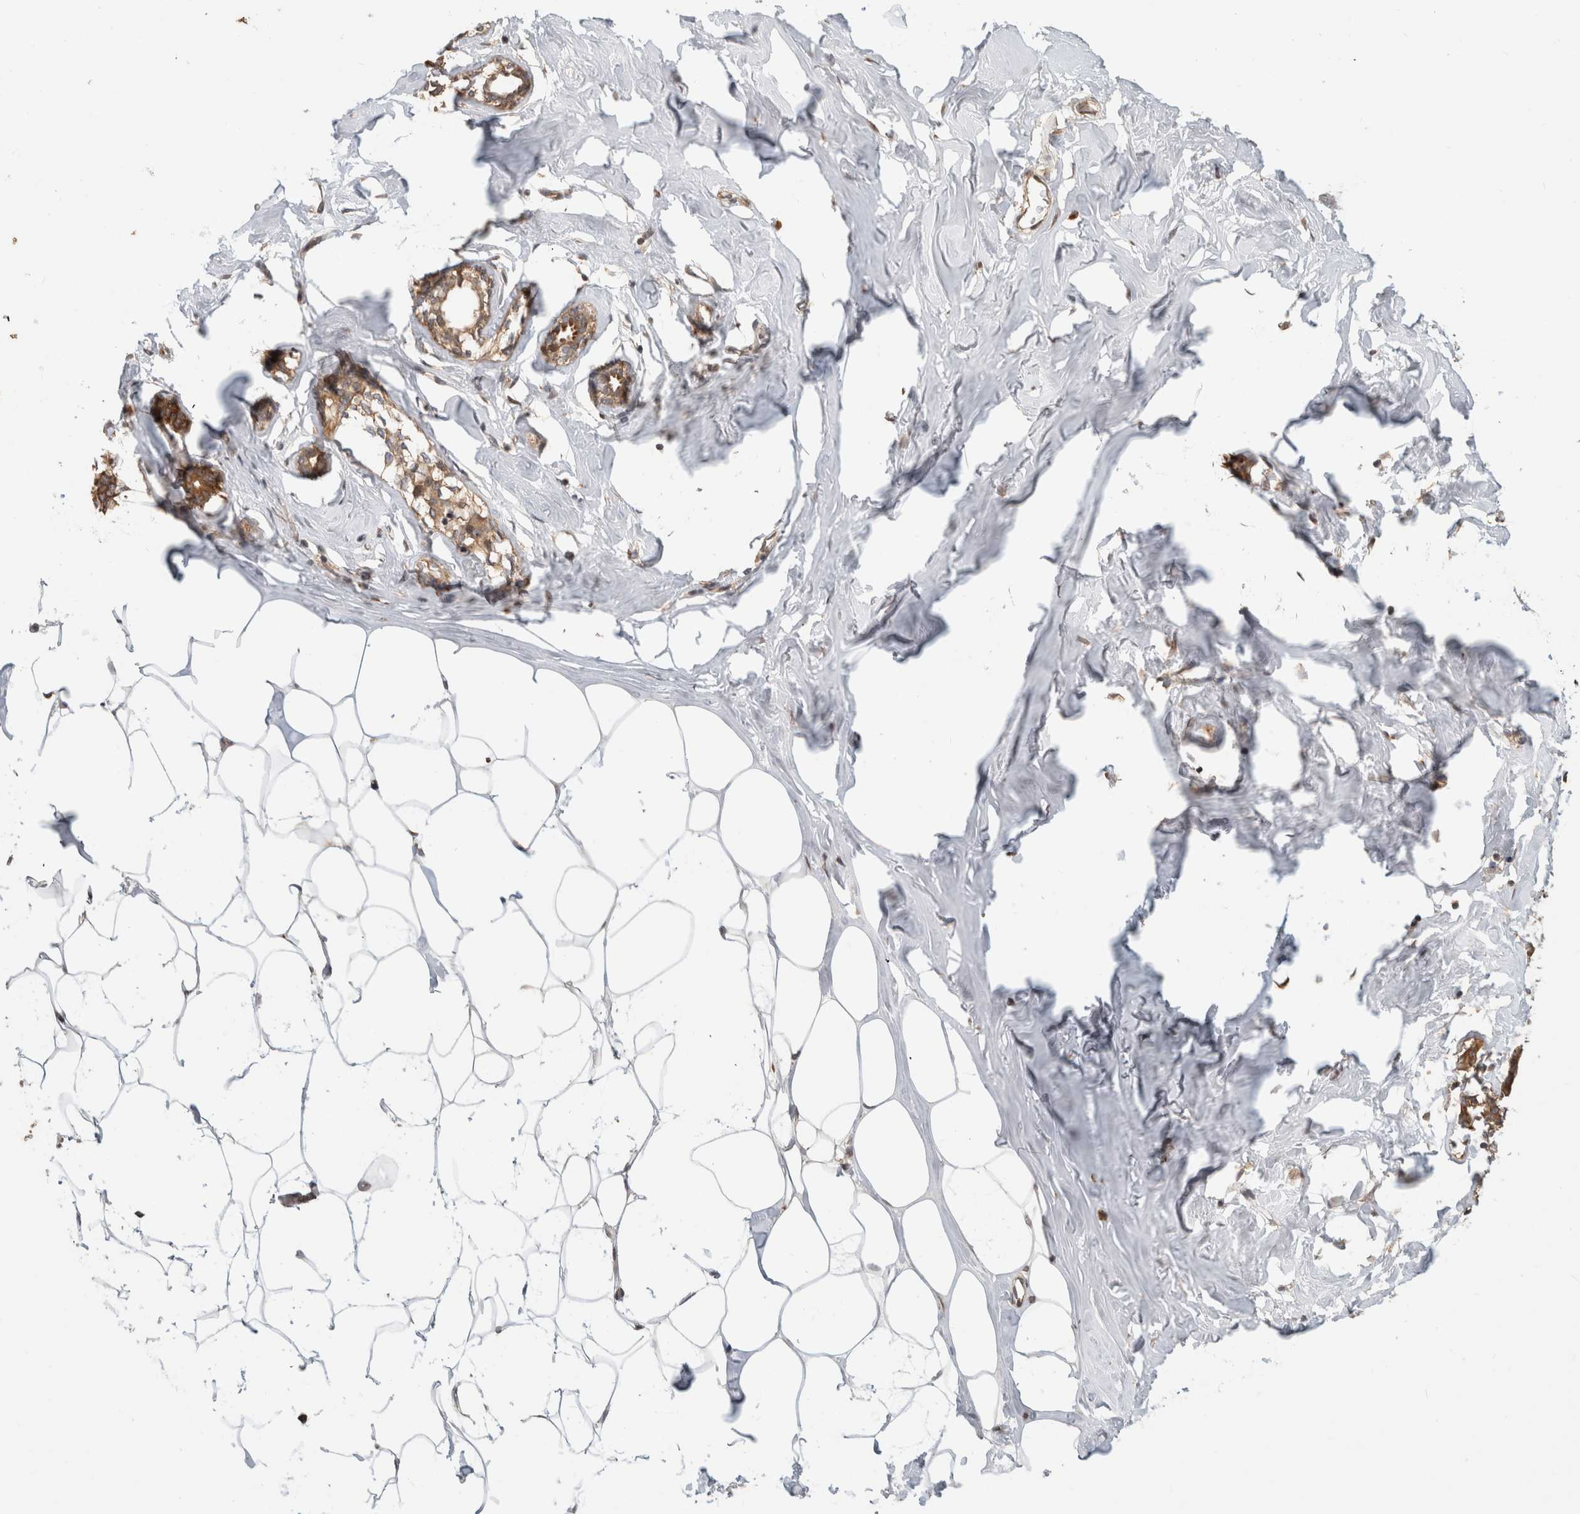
{"staining": {"intensity": "moderate", "quantity": ">75%", "location": "cytoplasmic/membranous,nuclear"}, "tissue": "adipose tissue", "cell_type": "Adipocytes", "image_type": "normal", "snomed": [{"axis": "morphology", "description": "Normal tissue, NOS"}, {"axis": "morphology", "description": "Fibrosis, NOS"}, {"axis": "topography", "description": "Breast"}, {"axis": "topography", "description": "Adipose tissue"}], "caption": "Normal adipose tissue was stained to show a protein in brown. There is medium levels of moderate cytoplasmic/membranous,nuclear positivity in about >75% of adipocytes. The protein of interest is shown in brown color, while the nuclei are stained blue.", "gene": "PCDHB15", "patient": {"sex": "female", "age": 39}}